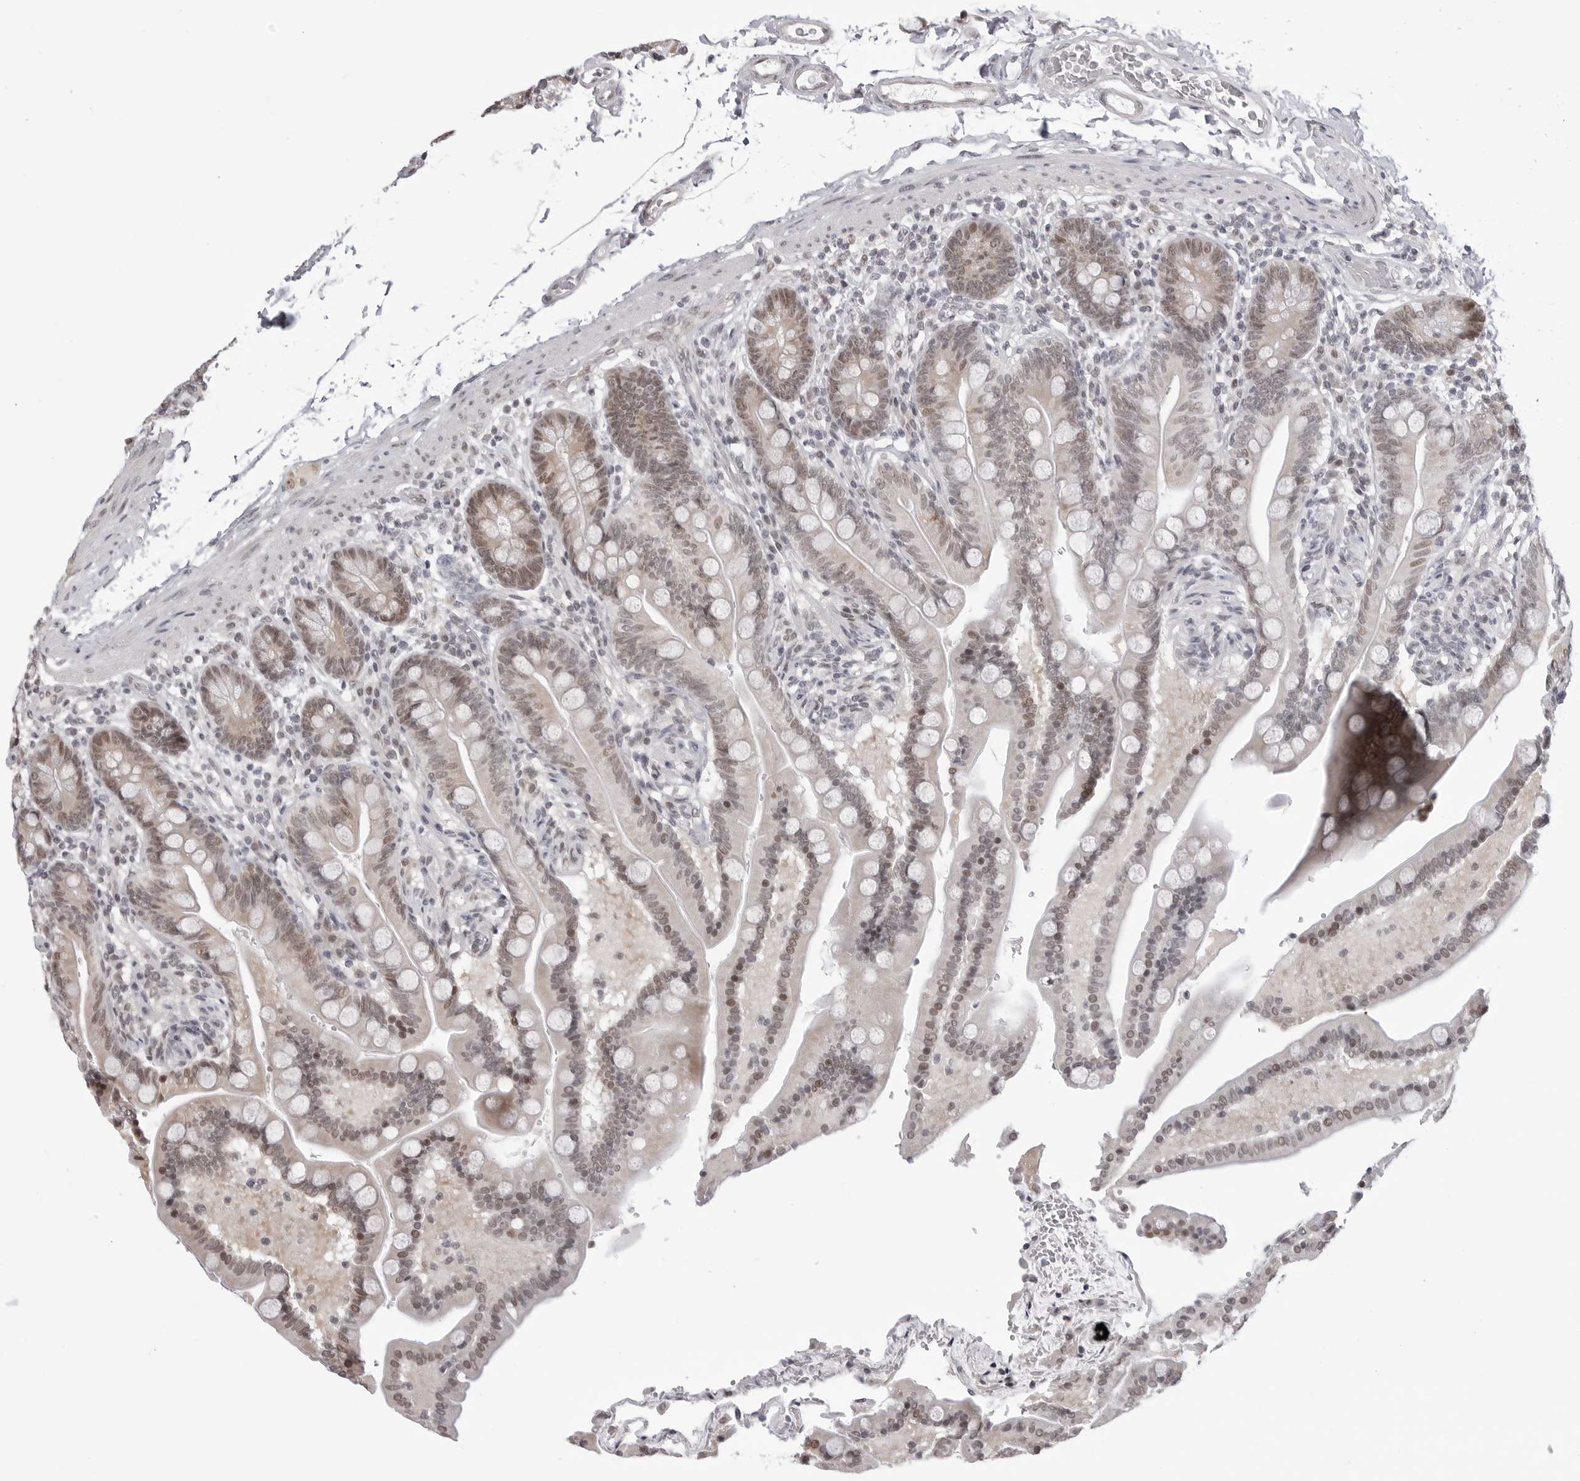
{"staining": {"intensity": "weak", "quantity": ">75%", "location": "nuclear"}, "tissue": "colon", "cell_type": "Endothelial cells", "image_type": "normal", "snomed": [{"axis": "morphology", "description": "Normal tissue, NOS"}, {"axis": "topography", "description": "Smooth muscle"}, {"axis": "topography", "description": "Colon"}], "caption": "Endothelial cells demonstrate low levels of weak nuclear staining in approximately >75% of cells in benign human colon. The protein of interest is stained brown, and the nuclei are stained in blue (DAB IHC with brightfield microscopy, high magnification).", "gene": "PHF3", "patient": {"sex": "male", "age": 73}}